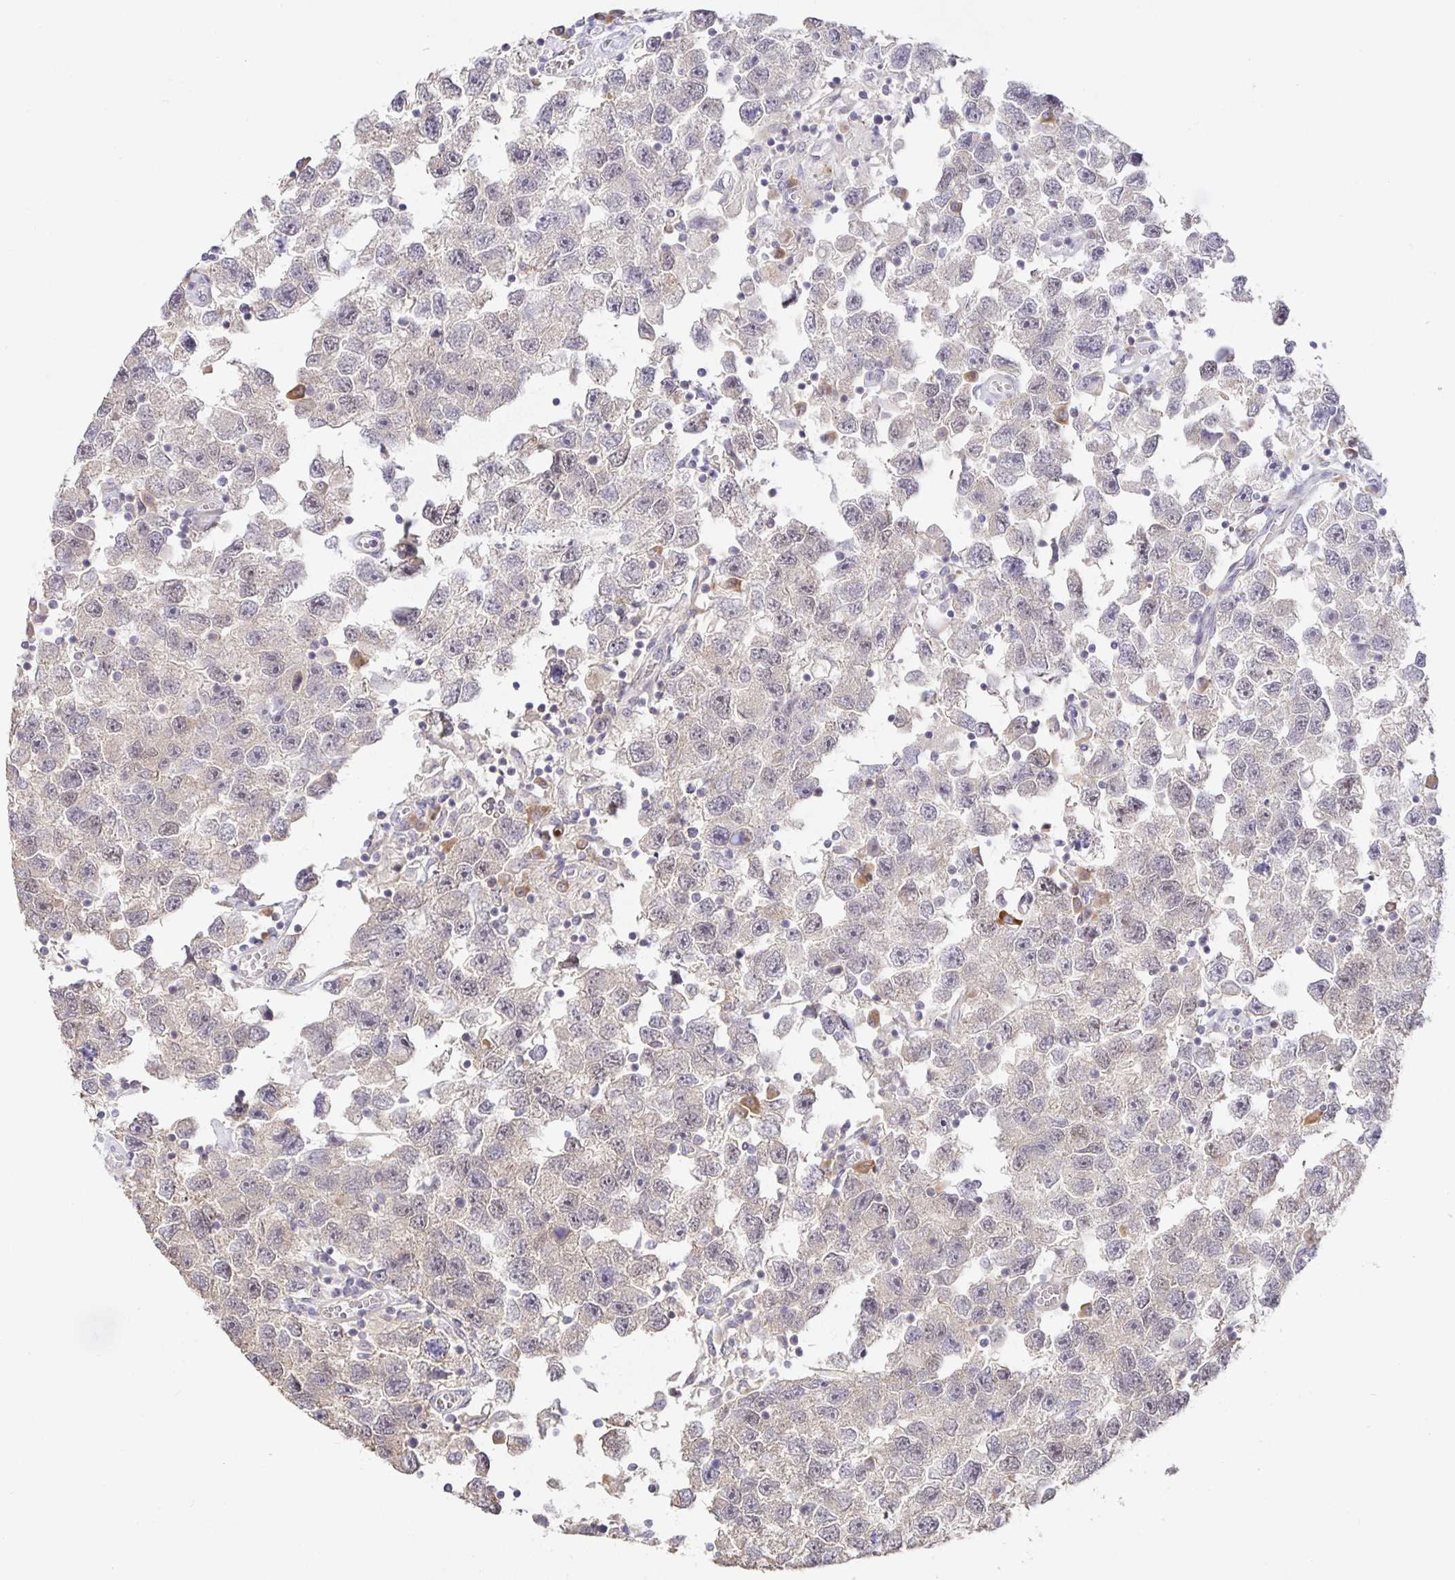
{"staining": {"intensity": "negative", "quantity": "none", "location": "none"}, "tissue": "testis cancer", "cell_type": "Tumor cells", "image_type": "cancer", "snomed": [{"axis": "morphology", "description": "Seminoma, NOS"}, {"axis": "topography", "description": "Testis"}], "caption": "A high-resolution histopathology image shows immunohistochemistry staining of testis cancer, which exhibits no significant expression in tumor cells. (Brightfield microscopy of DAB immunohistochemistry (IHC) at high magnification).", "gene": "ZDHHC11", "patient": {"sex": "male", "age": 26}}